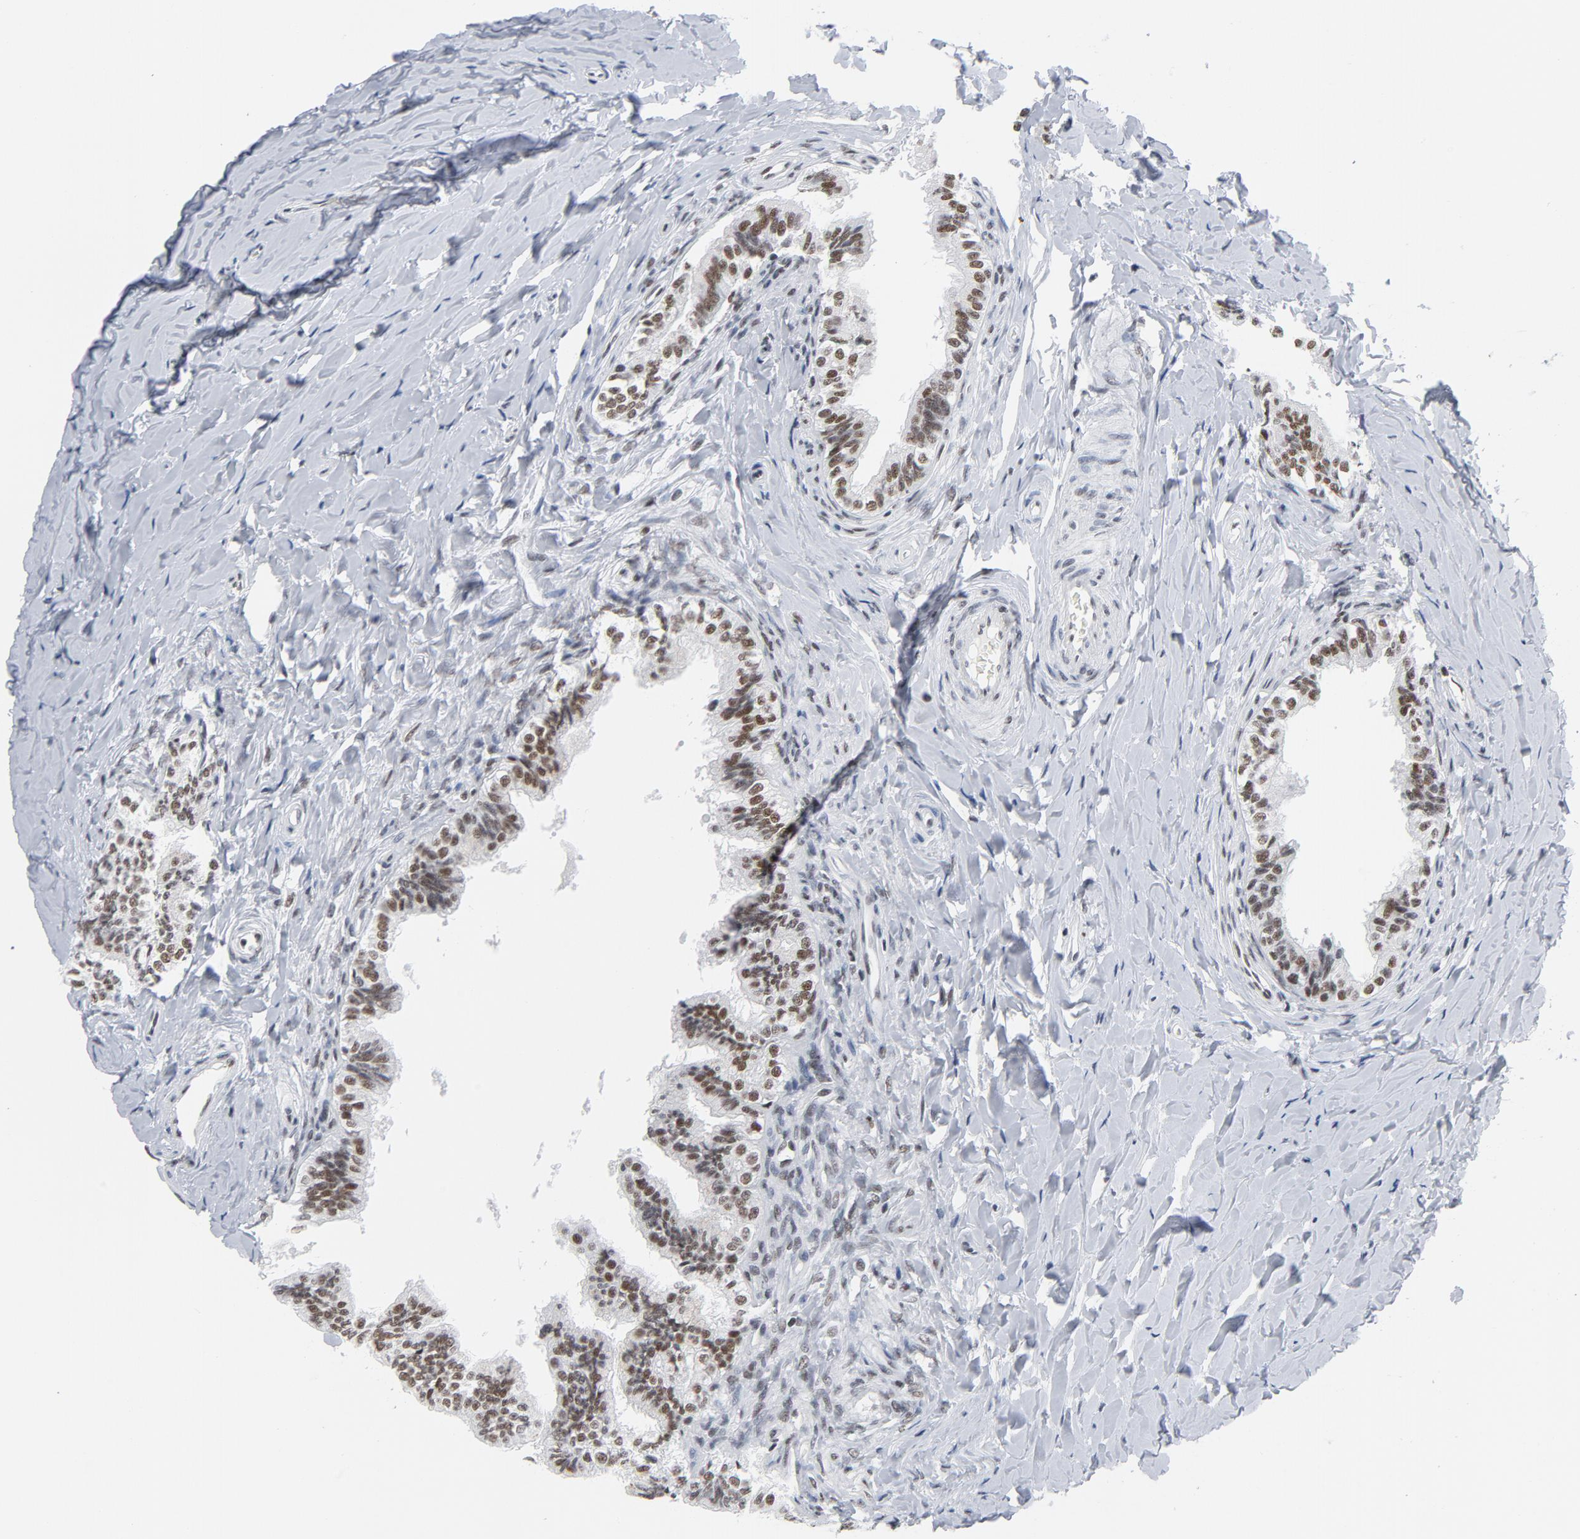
{"staining": {"intensity": "moderate", "quantity": ">75%", "location": "nuclear"}, "tissue": "epididymis", "cell_type": "Glandular cells", "image_type": "normal", "snomed": [{"axis": "morphology", "description": "Normal tissue, NOS"}, {"axis": "topography", "description": "Soft tissue"}, {"axis": "topography", "description": "Epididymis"}], "caption": "A brown stain labels moderate nuclear staining of a protein in glandular cells of normal epididymis.", "gene": "CSTF2", "patient": {"sex": "male", "age": 26}}